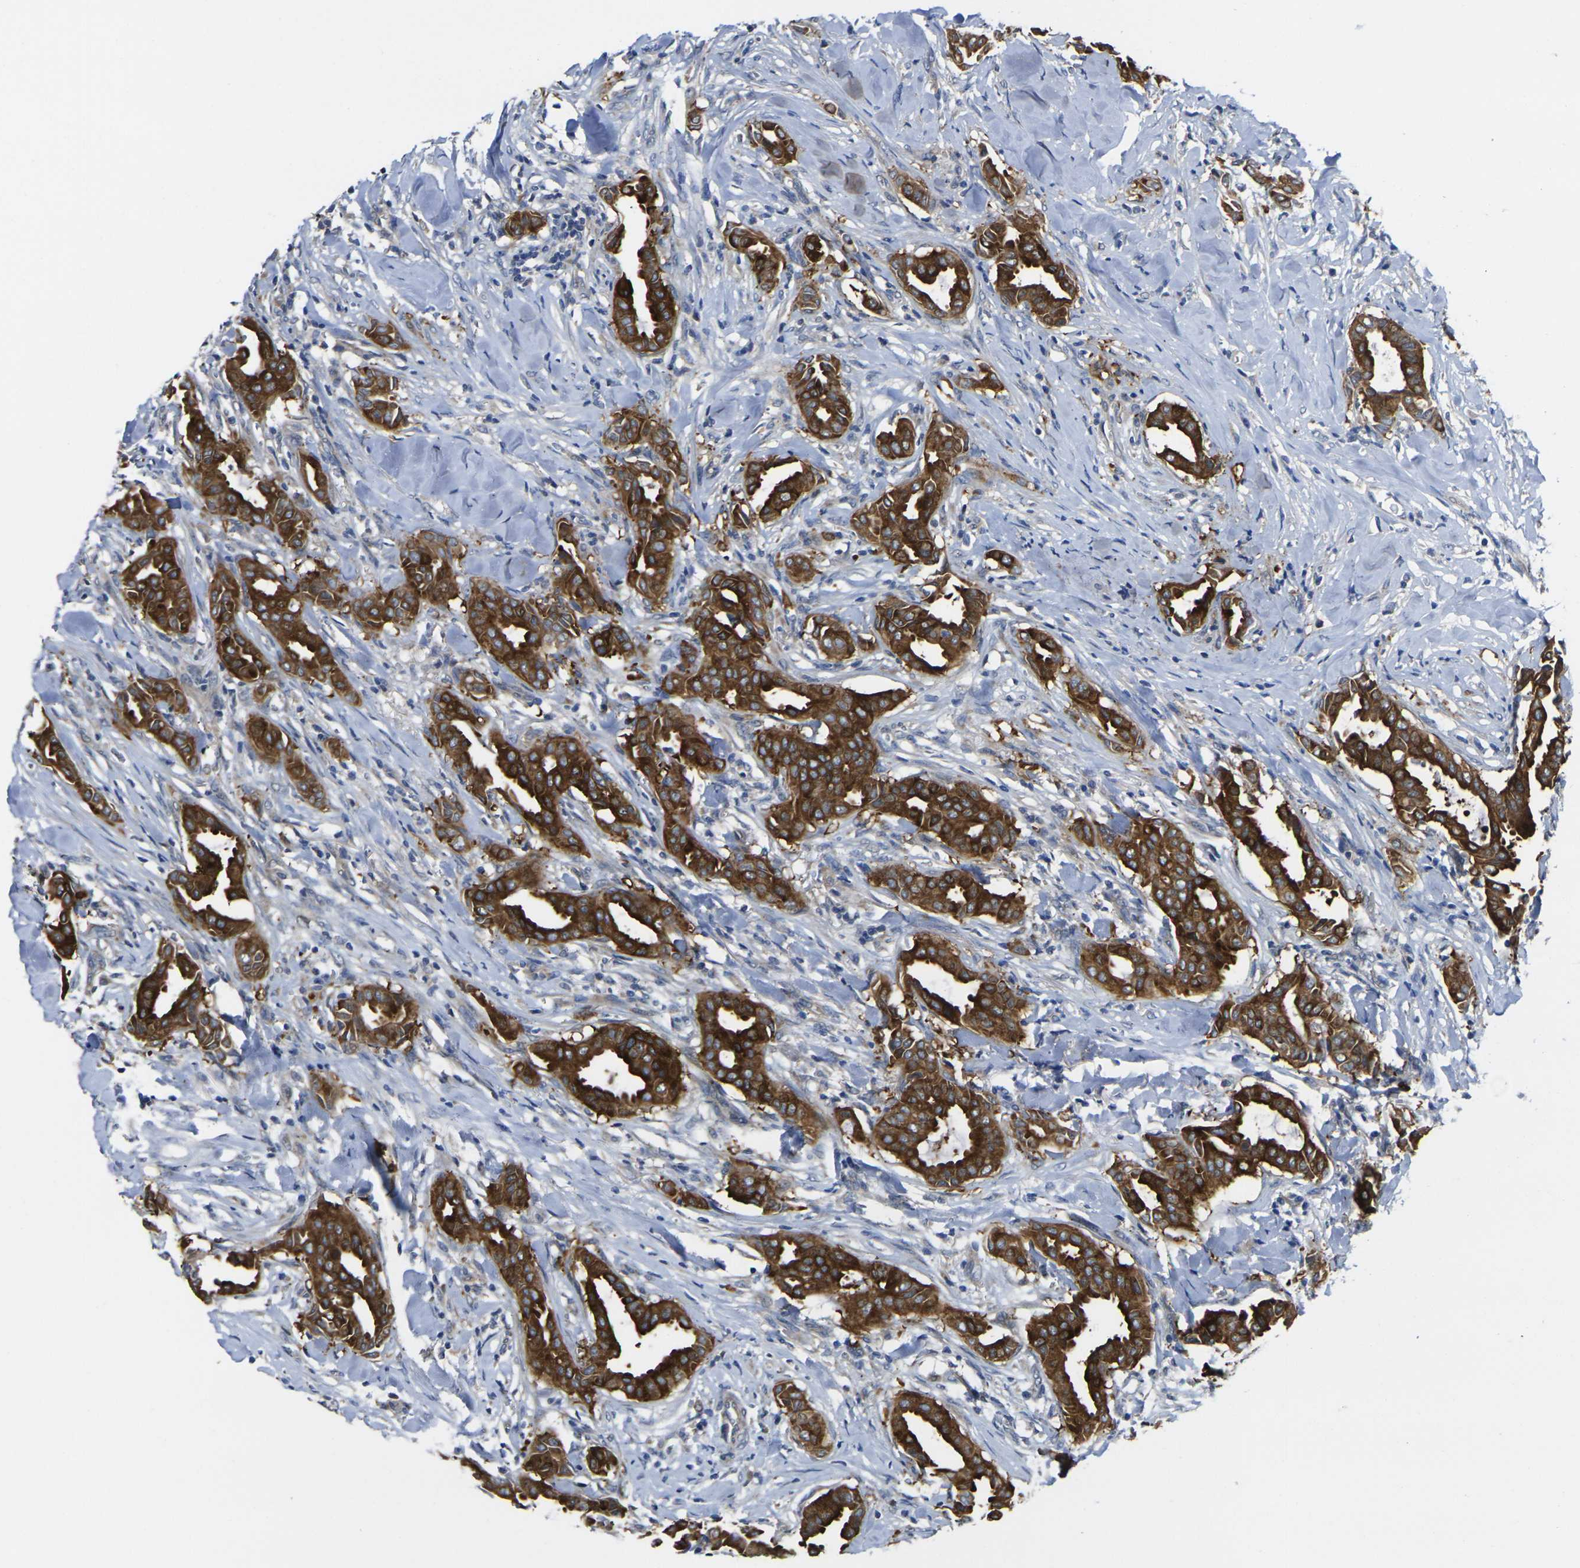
{"staining": {"intensity": "strong", "quantity": ">75%", "location": "cytoplasmic/membranous"}, "tissue": "head and neck cancer", "cell_type": "Tumor cells", "image_type": "cancer", "snomed": [{"axis": "morphology", "description": "Adenocarcinoma, NOS"}, {"axis": "topography", "description": "Salivary gland"}, {"axis": "topography", "description": "Head-Neck"}], "caption": "This is a photomicrograph of immunohistochemistry (IHC) staining of head and neck cancer, which shows strong expression in the cytoplasmic/membranous of tumor cells.", "gene": "GNA12", "patient": {"sex": "female", "age": 59}}